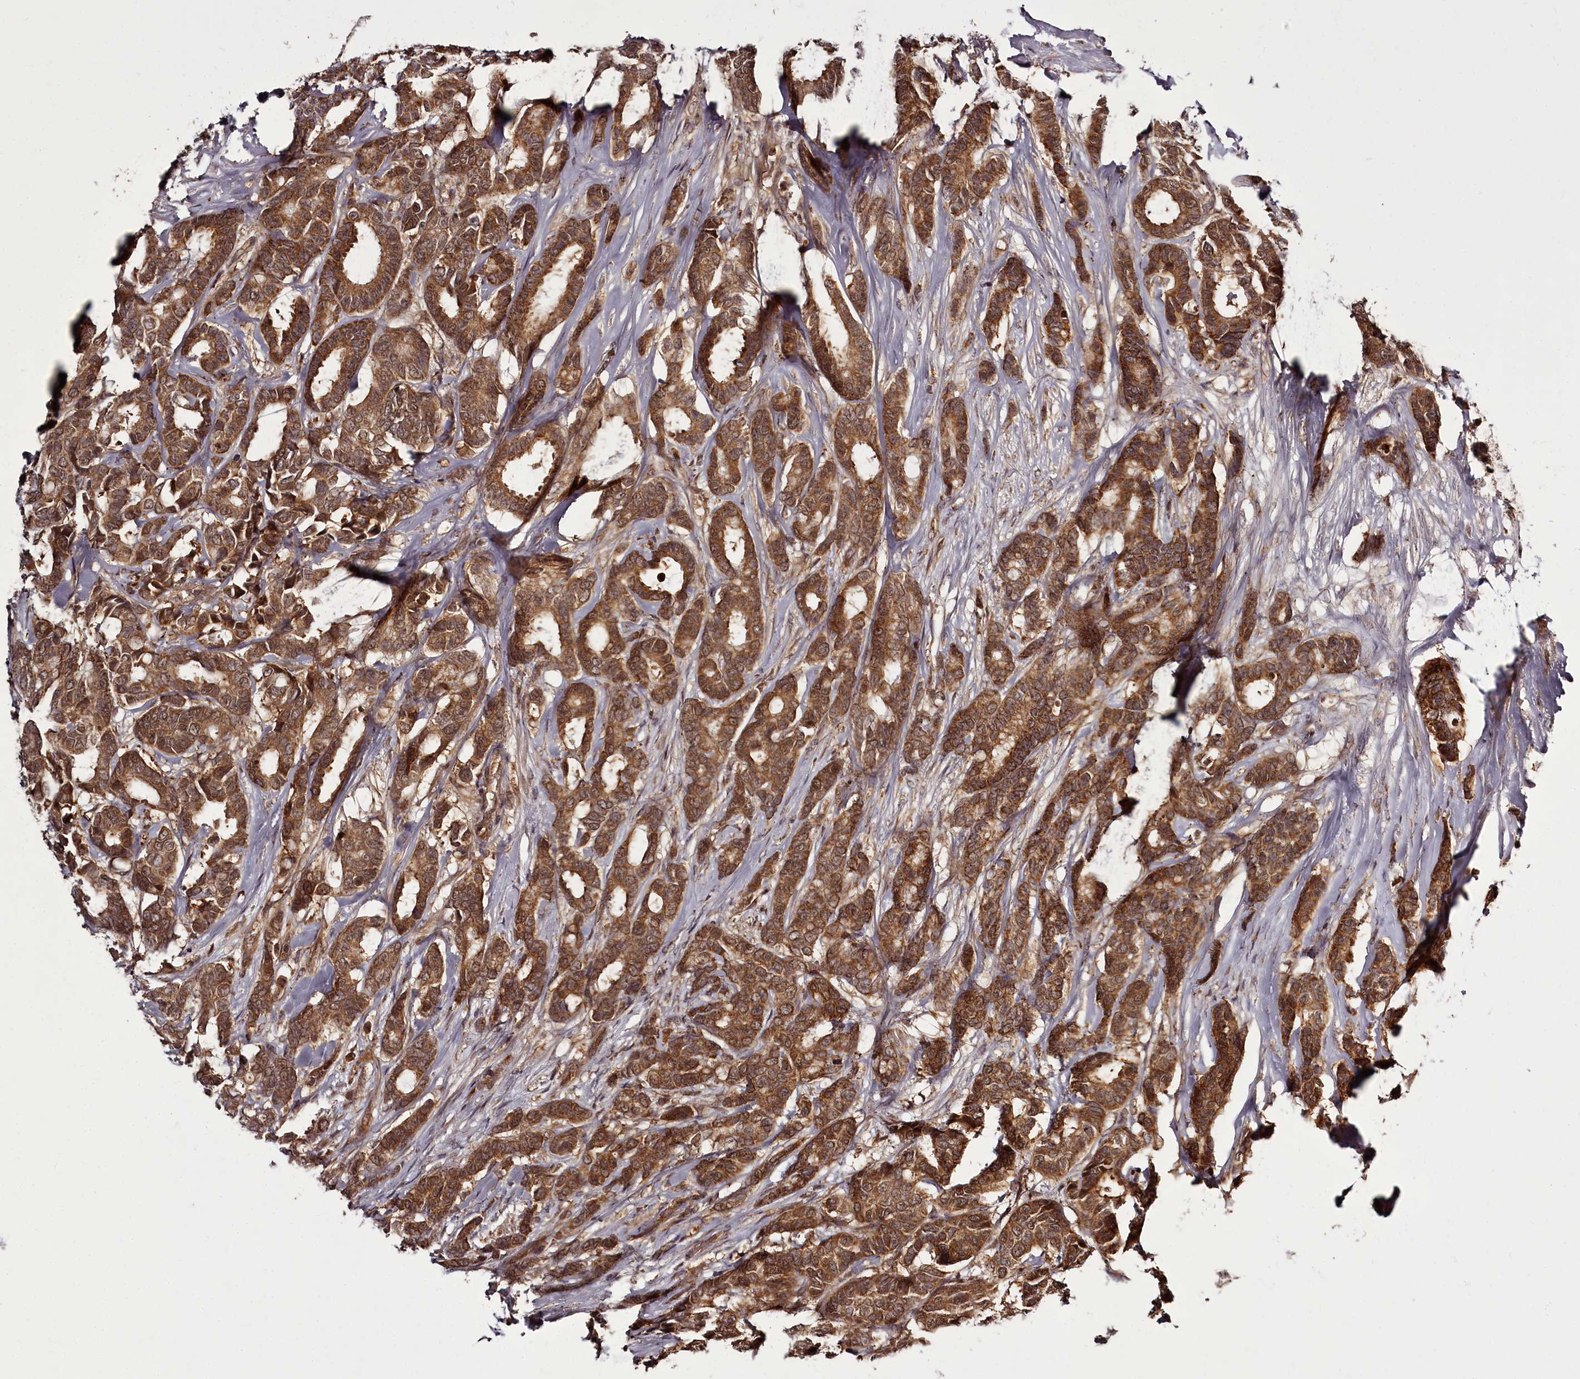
{"staining": {"intensity": "strong", "quantity": ">75%", "location": "cytoplasmic/membranous"}, "tissue": "breast cancer", "cell_type": "Tumor cells", "image_type": "cancer", "snomed": [{"axis": "morphology", "description": "Duct carcinoma"}, {"axis": "topography", "description": "Breast"}], "caption": "IHC photomicrograph of neoplastic tissue: human breast cancer stained using IHC reveals high levels of strong protein expression localized specifically in the cytoplasmic/membranous of tumor cells, appearing as a cytoplasmic/membranous brown color.", "gene": "PCBP2", "patient": {"sex": "female", "age": 87}}